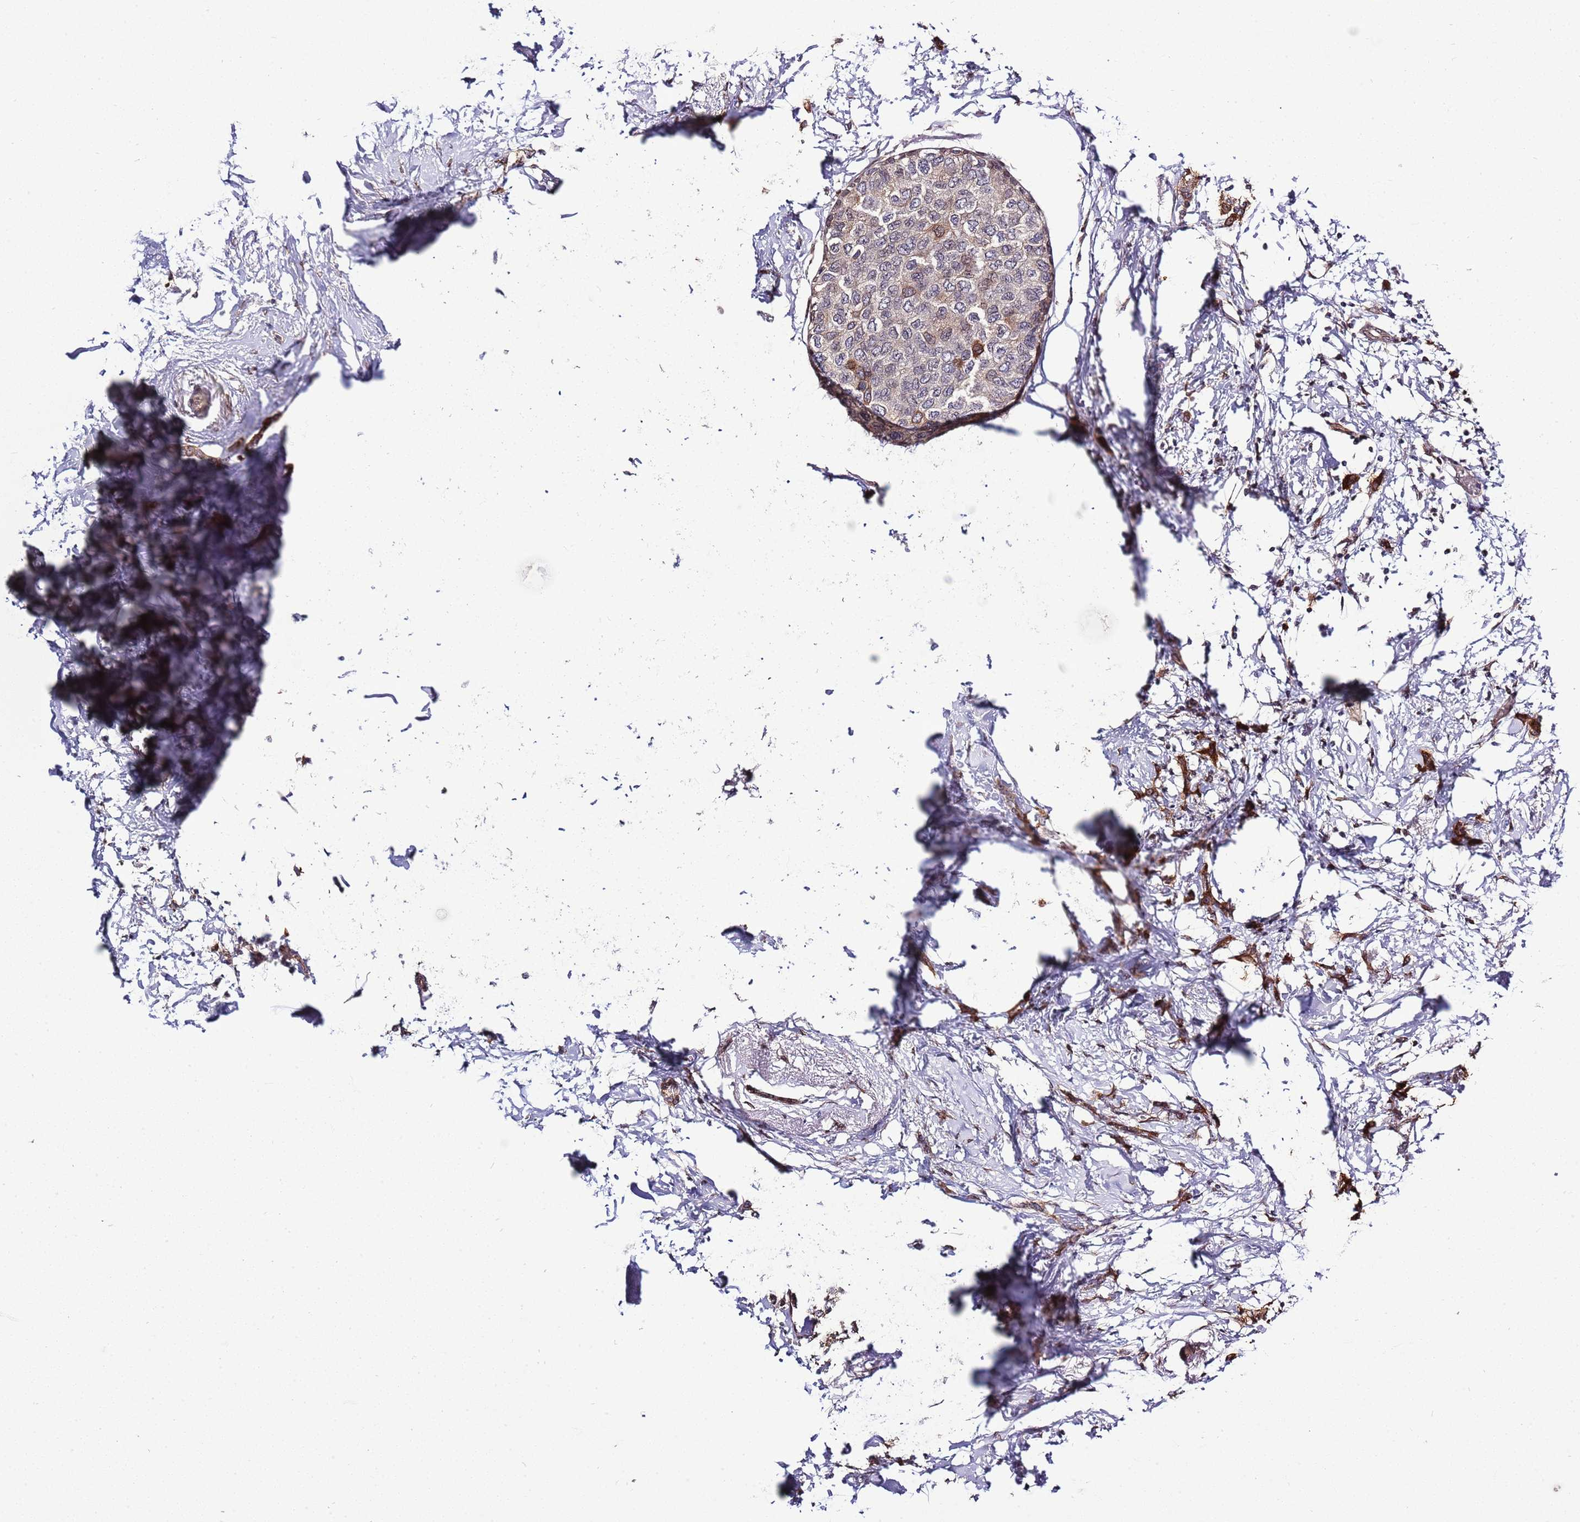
{"staining": {"intensity": "moderate", "quantity": "<25%", "location": "cytoplasmic/membranous"}, "tissue": "breast cancer", "cell_type": "Tumor cells", "image_type": "cancer", "snomed": [{"axis": "morphology", "description": "Duct carcinoma"}, {"axis": "topography", "description": "Breast"}], "caption": "A high-resolution photomicrograph shows IHC staining of breast cancer, which reveals moderate cytoplasmic/membranous positivity in about <25% of tumor cells.", "gene": "ZNF665", "patient": {"sex": "female", "age": 72}}